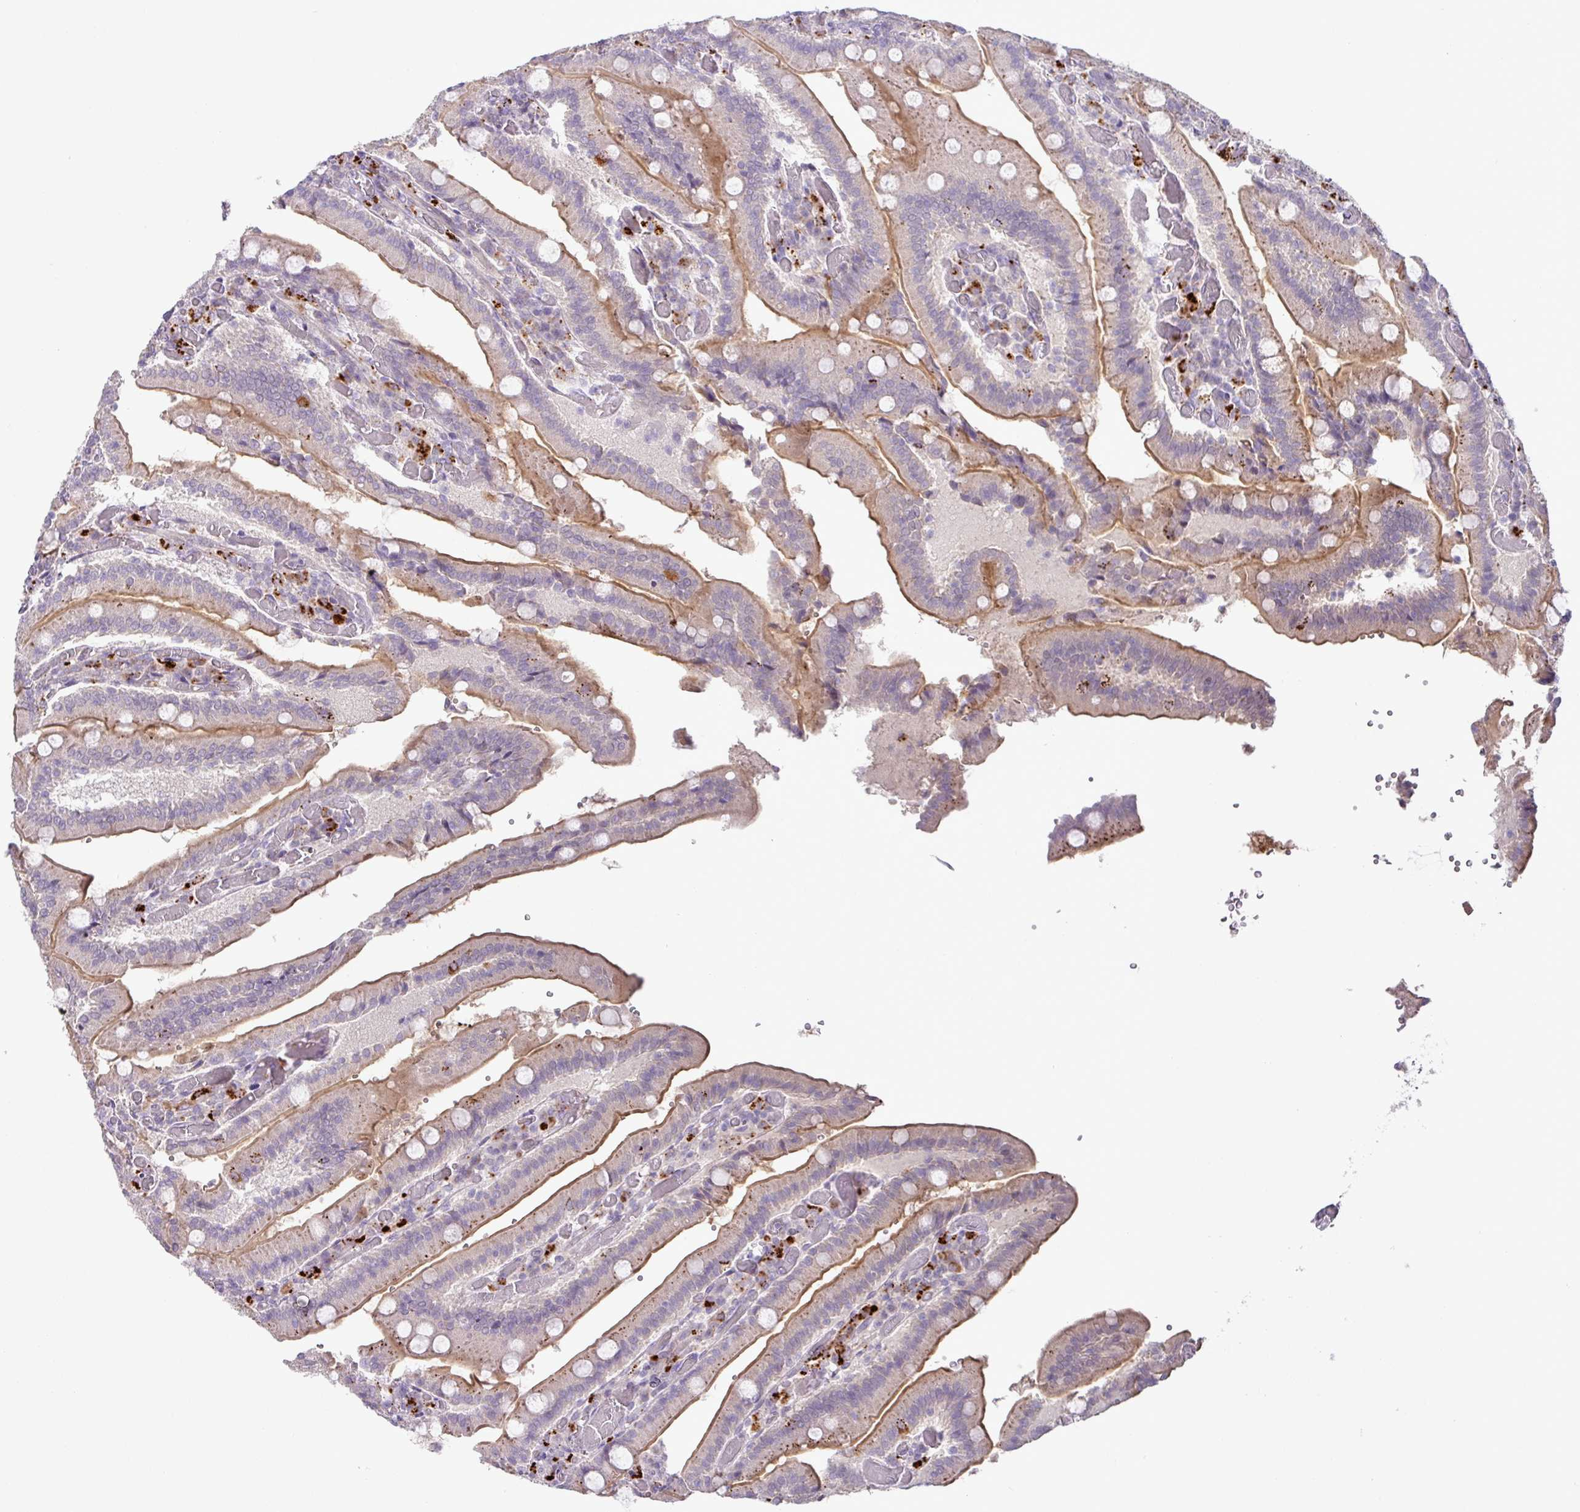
{"staining": {"intensity": "moderate", "quantity": ">75%", "location": "cytoplasmic/membranous"}, "tissue": "duodenum", "cell_type": "Glandular cells", "image_type": "normal", "snomed": [{"axis": "morphology", "description": "Normal tissue, NOS"}, {"axis": "topography", "description": "Duodenum"}], "caption": "Immunohistochemical staining of unremarkable human duodenum demonstrates medium levels of moderate cytoplasmic/membranous staining in approximately >75% of glandular cells.", "gene": "PLEKHH3", "patient": {"sex": "female", "age": 62}}